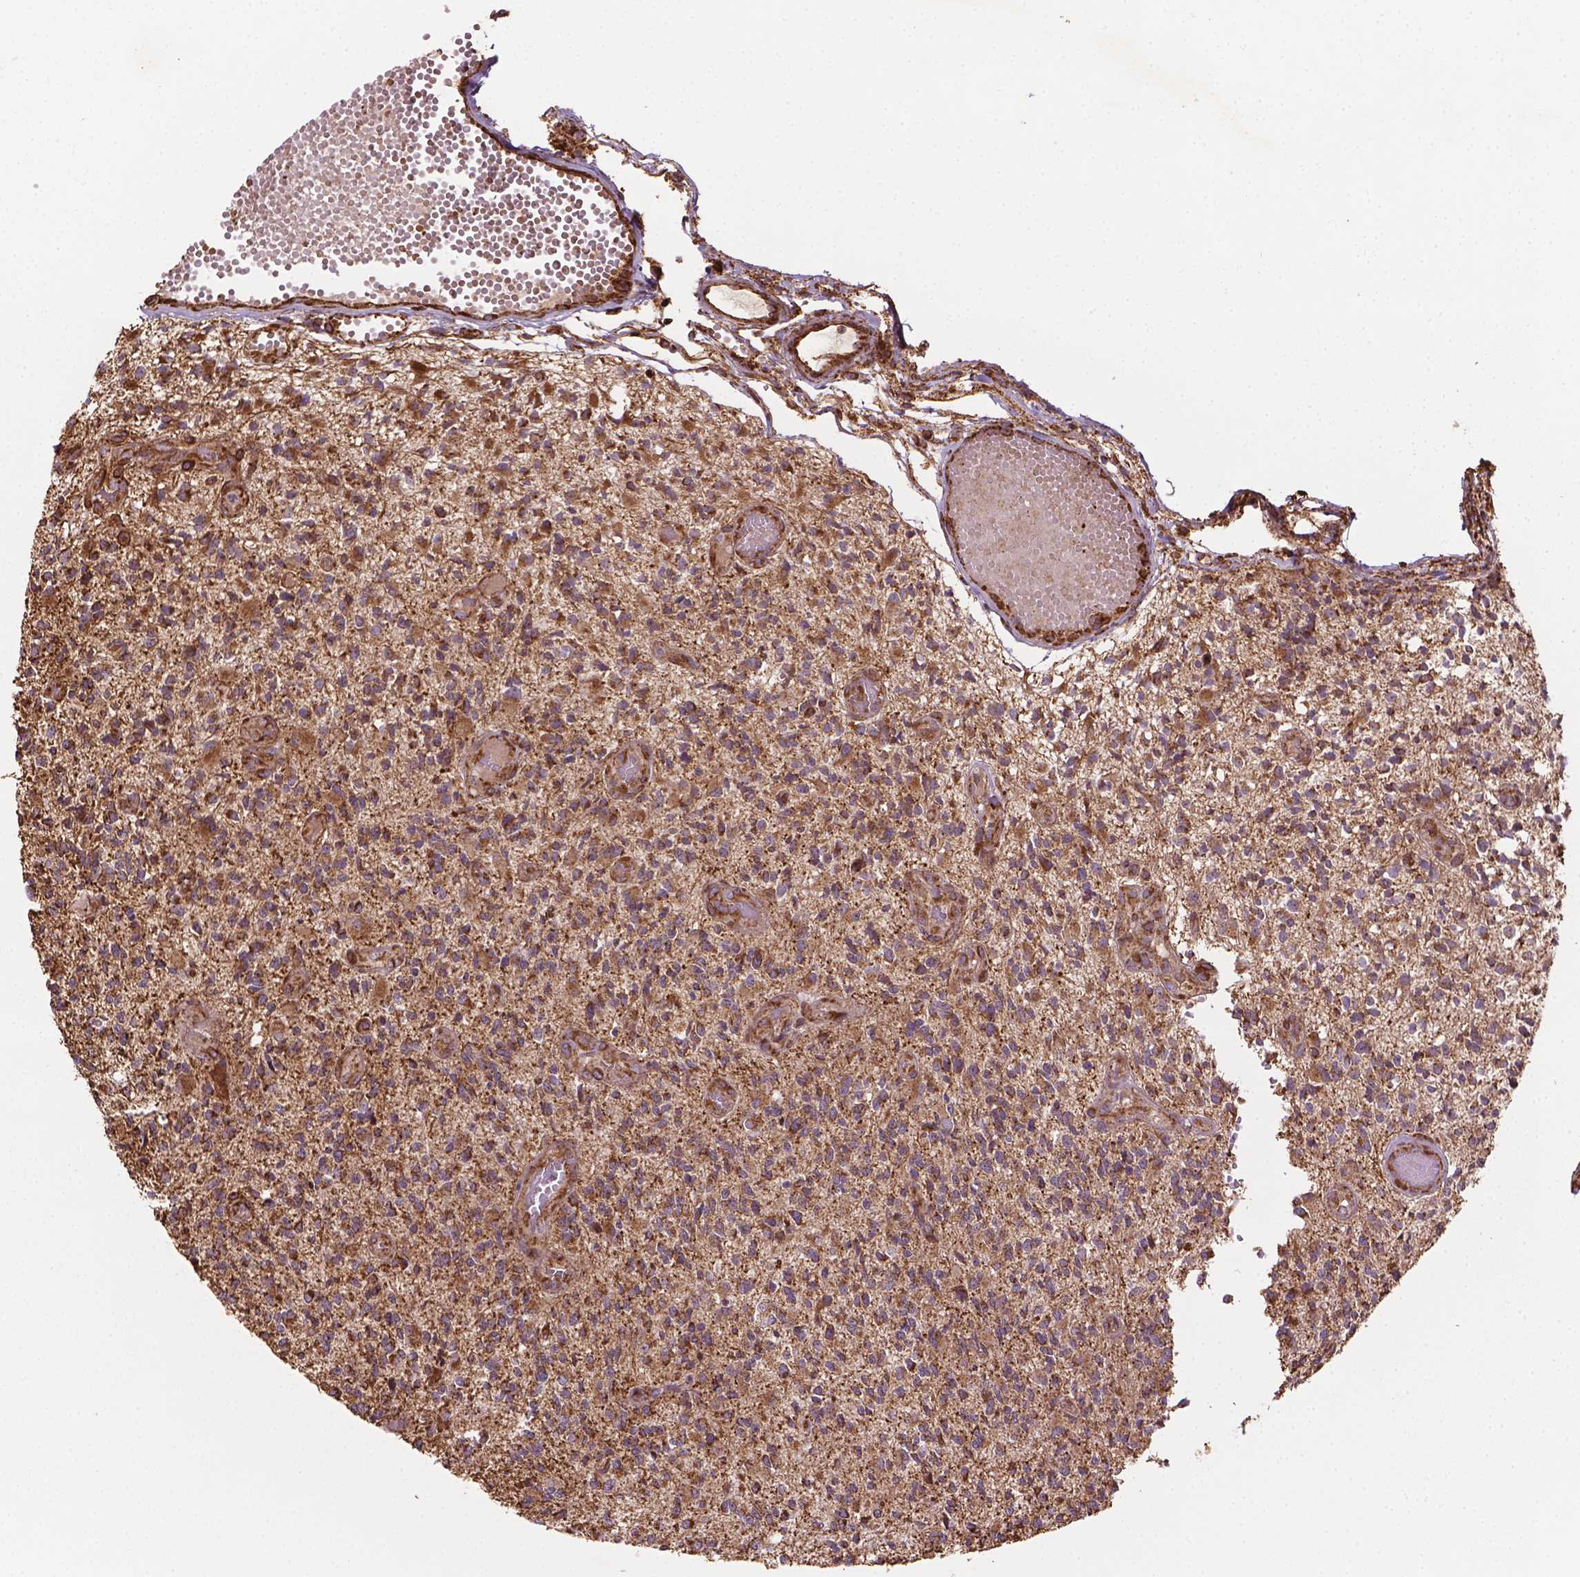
{"staining": {"intensity": "moderate", "quantity": ">75%", "location": "cytoplasmic/membranous"}, "tissue": "glioma", "cell_type": "Tumor cells", "image_type": "cancer", "snomed": [{"axis": "morphology", "description": "Glioma, malignant, High grade"}, {"axis": "topography", "description": "Brain"}], "caption": "Protein analysis of high-grade glioma (malignant) tissue reveals moderate cytoplasmic/membranous staining in approximately >75% of tumor cells.", "gene": "HS3ST3A1", "patient": {"sex": "female", "age": 63}}